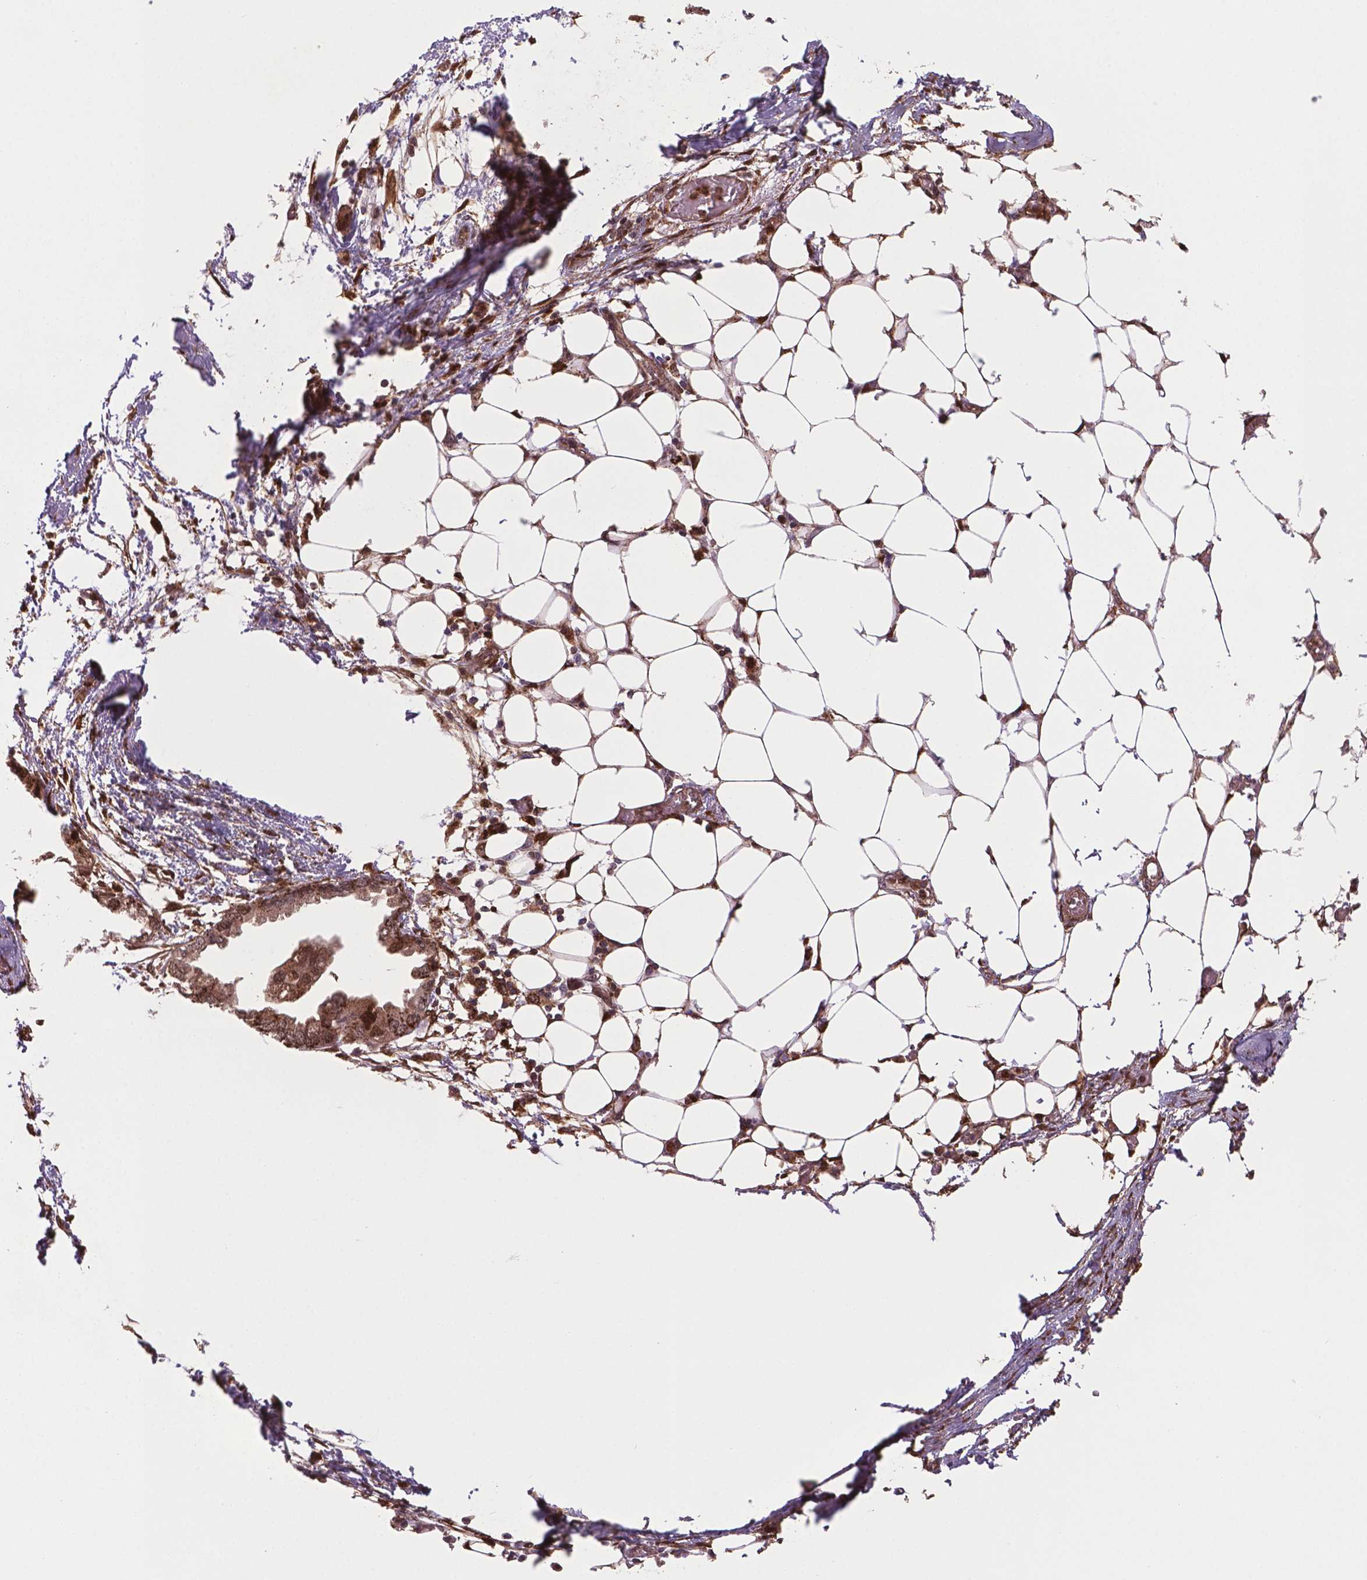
{"staining": {"intensity": "moderate", "quantity": ">75%", "location": "cytoplasmic/membranous,nuclear"}, "tissue": "endometrial cancer", "cell_type": "Tumor cells", "image_type": "cancer", "snomed": [{"axis": "morphology", "description": "Adenocarcinoma, NOS"}, {"axis": "morphology", "description": "Adenocarcinoma, metastatic, NOS"}, {"axis": "topography", "description": "Adipose tissue"}, {"axis": "topography", "description": "Endometrium"}], "caption": "Protein staining demonstrates moderate cytoplasmic/membranous and nuclear positivity in about >75% of tumor cells in endometrial metastatic adenocarcinoma.", "gene": "PLIN3", "patient": {"sex": "female", "age": 67}}